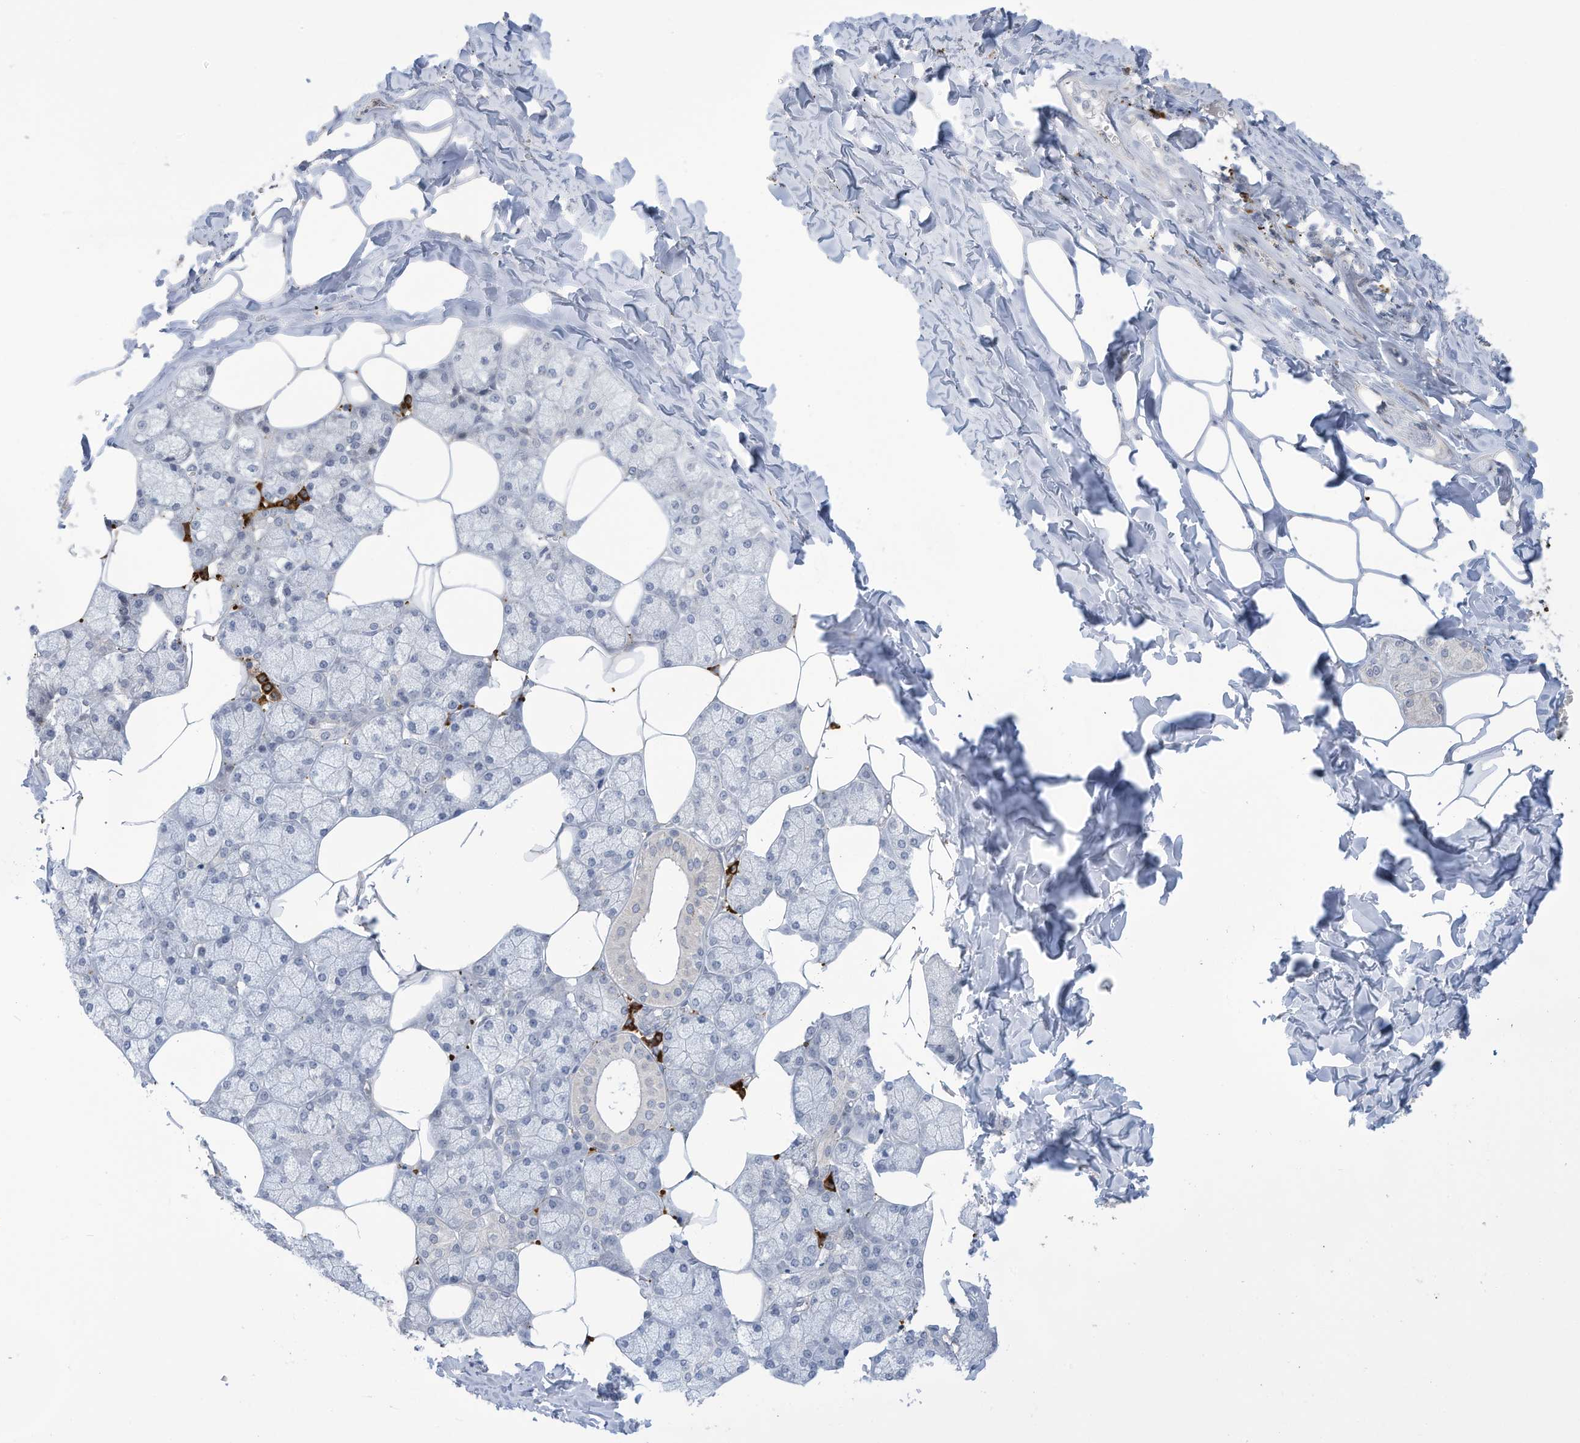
{"staining": {"intensity": "negative", "quantity": "none", "location": "none"}, "tissue": "salivary gland", "cell_type": "Glandular cells", "image_type": "normal", "snomed": [{"axis": "morphology", "description": "Normal tissue, NOS"}, {"axis": "topography", "description": "Salivary gland"}], "caption": "Immunohistochemistry (IHC) of unremarkable salivary gland reveals no staining in glandular cells. (Stains: DAB immunohistochemistry with hematoxylin counter stain, Microscopy: brightfield microscopy at high magnification).", "gene": "ZNF292", "patient": {"sex": "male", "age": 62}}